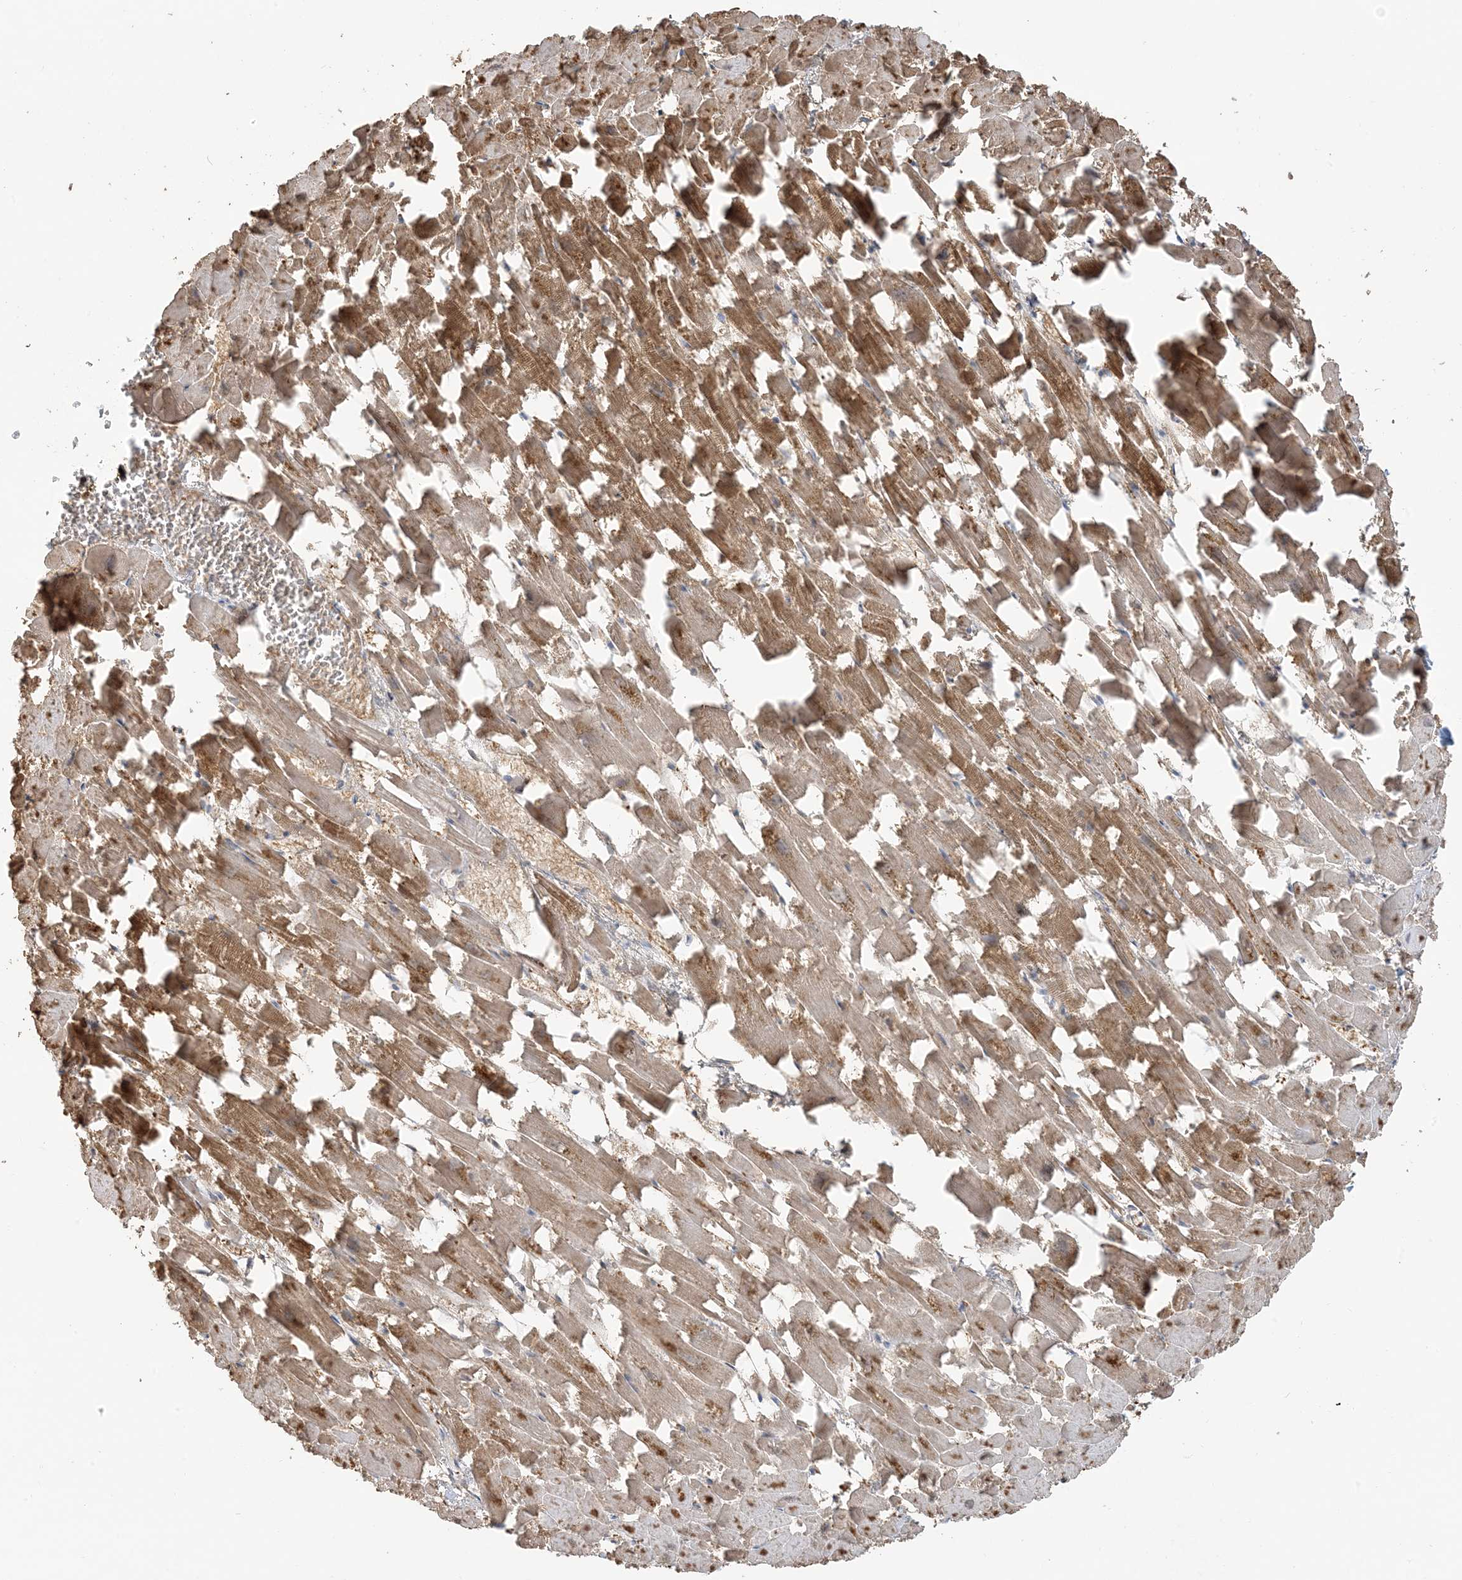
{"staining": {"intensity": "strong", "quantity": "25%-75%", "location": "cytoplasmic/membranous"}, "tissue": "heart muscle", "cell_type": "Cardiomyocytes", "image_type": "normal", "snomed": [{"axis": "morphology", "description": "Normal tissue, NOS"}, {"axis": "topography", "description": "Heart"}], "caption": "Immunohistochemical staining of benign heart muscle exhibits high levels of strong cytoplasmic/membranous expression in about 25%-75% of cardiomyocytes. Nuclei are stained in blue.", "gene": "PRRT3", "patient": {"sex": "female", "age": 64}}